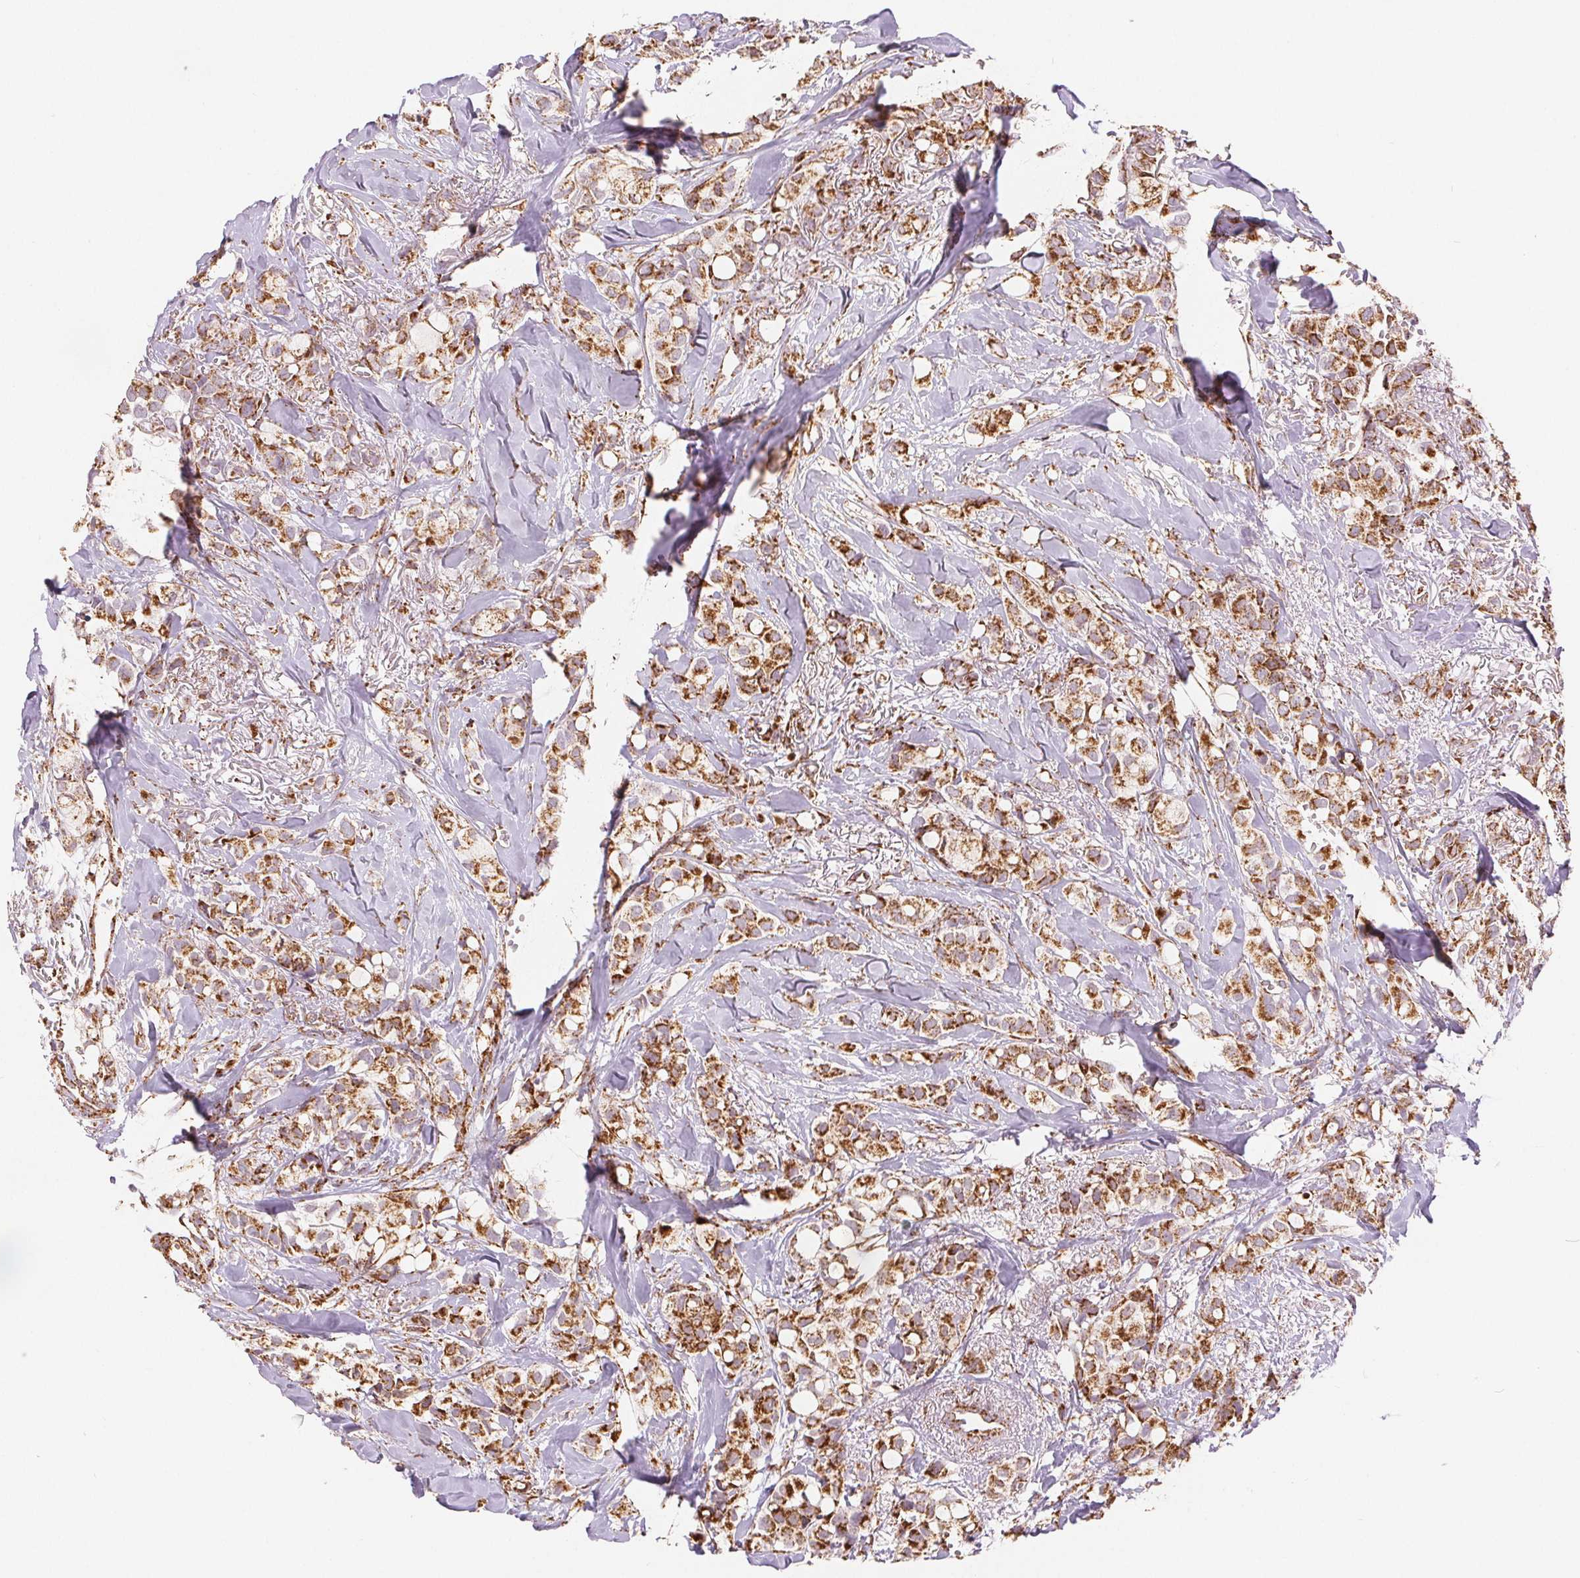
{"staining": {"intensity": "moderate", "quantity": ">75%", "location": "cytoplasmic/membranous"}, "tissue": "breast cancer", "cell_type": "Tumor cells", "image_type": "cancer", "snomed": [{"axis": "morphology", "description": "Duct carcinoma"}, {"axis": "topography", "description": "Breast"}], "caption": "Human breast invasive ductal carcinoma stained for a protein (brown) exhibits moderate cytoplasmic/membranous positive positivity in approximately >75% of tumor cells.", "gene": "SDHB", "patient": {"sex": "female", "age": 85}}